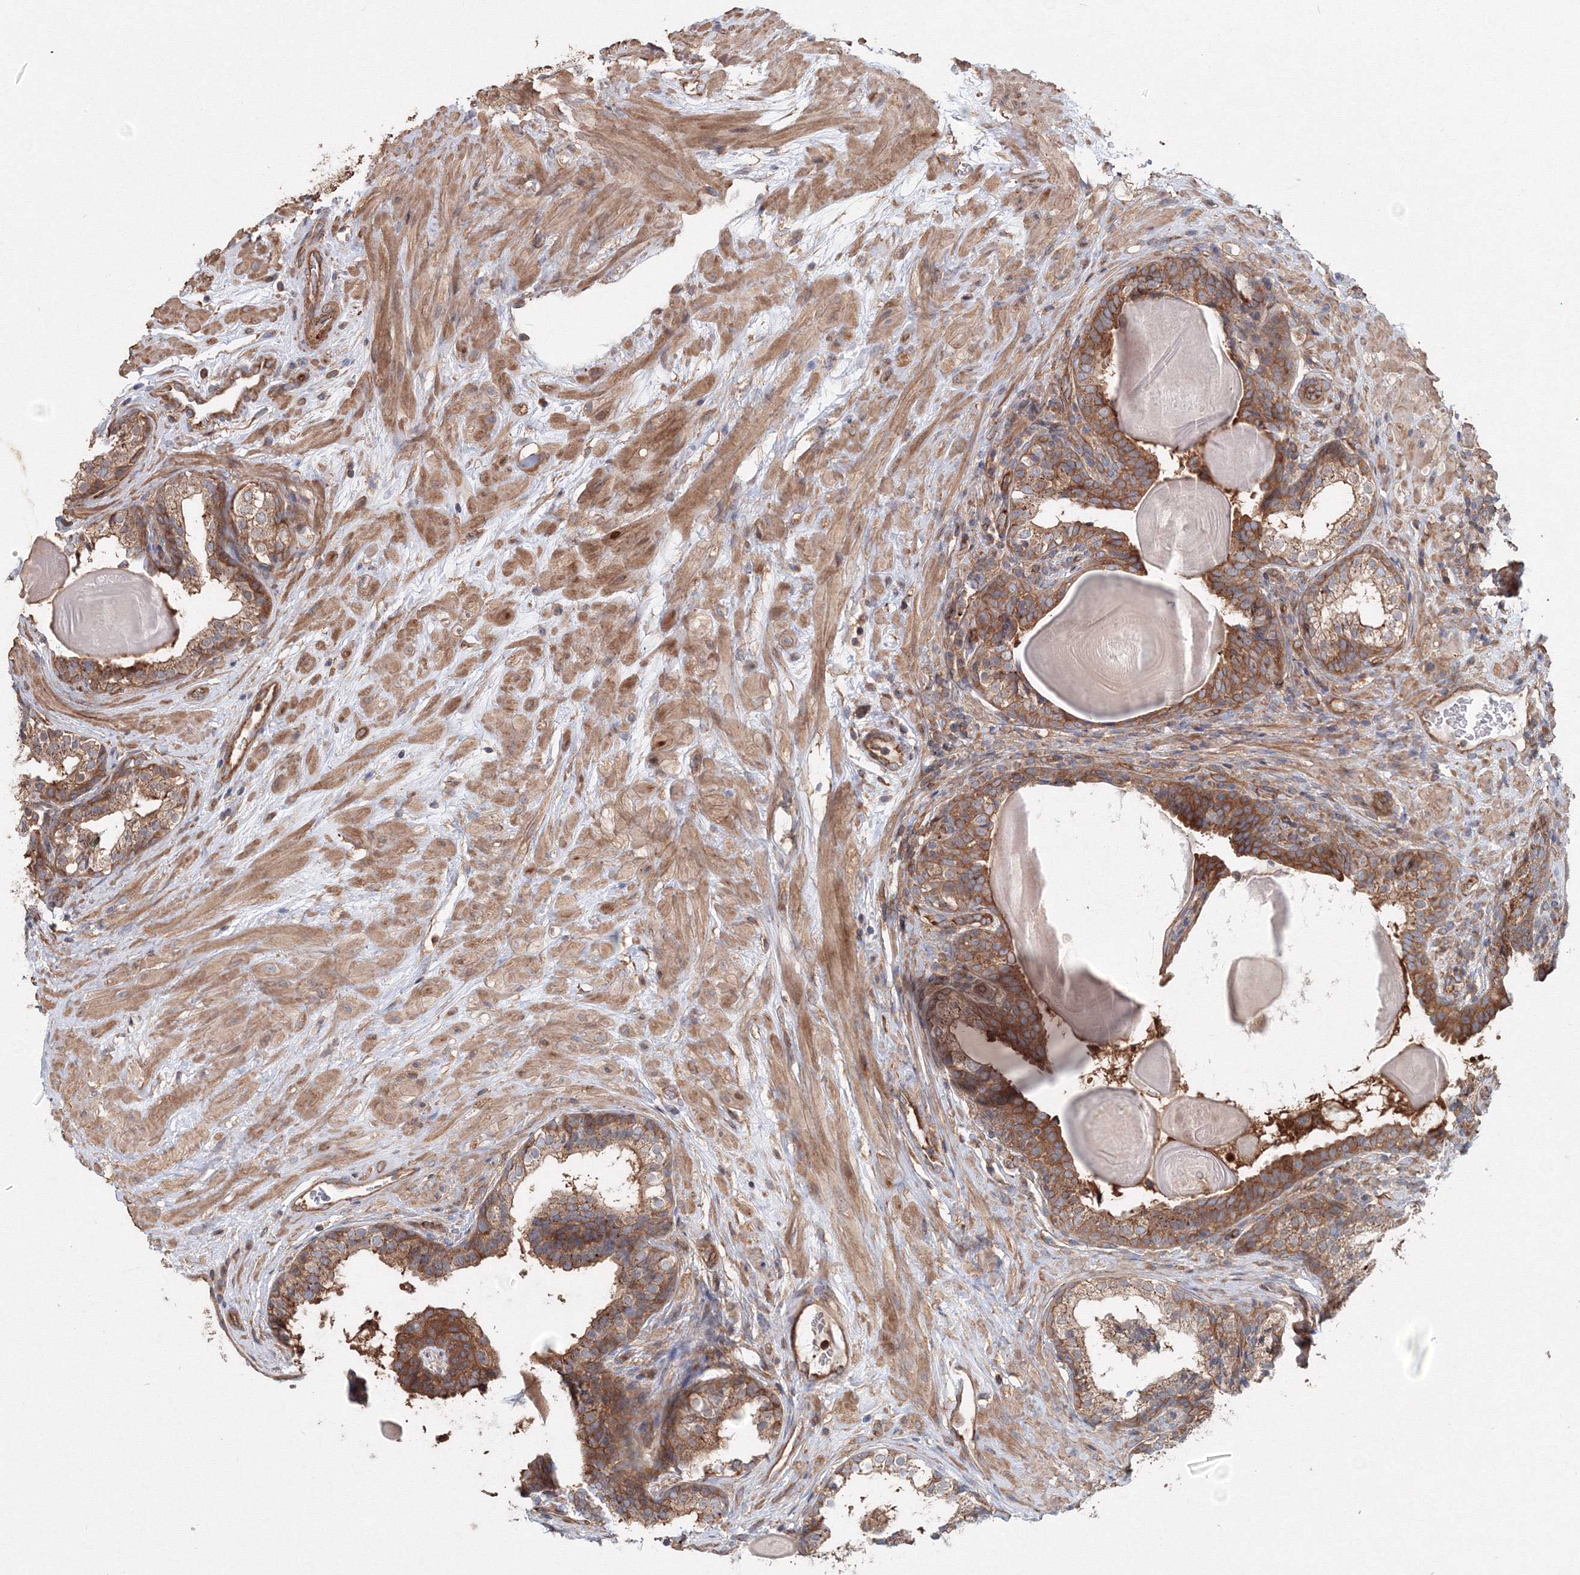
{"staining": {"intensity": "moderate", "quantity": ">75%", "location": "cytoplasmic/membranous"}, "tissue": "prostate cancer", "cell_type": "Tumor cells", "image_type": "cancer", "snomed": [{"axis": "morphology", "description": "Adenocarcinoma, High grade"}, {"axis": "topography", "description": "Prostate"}], "caption": "Tumor cells reveal moderate cytoplasmic/membranous positivity in approximately >75% of cells in adenocarcinoma (high-grade) (prostate).", "gene": "EXOC1", "patient": {"sex": "male", "age": 56}}